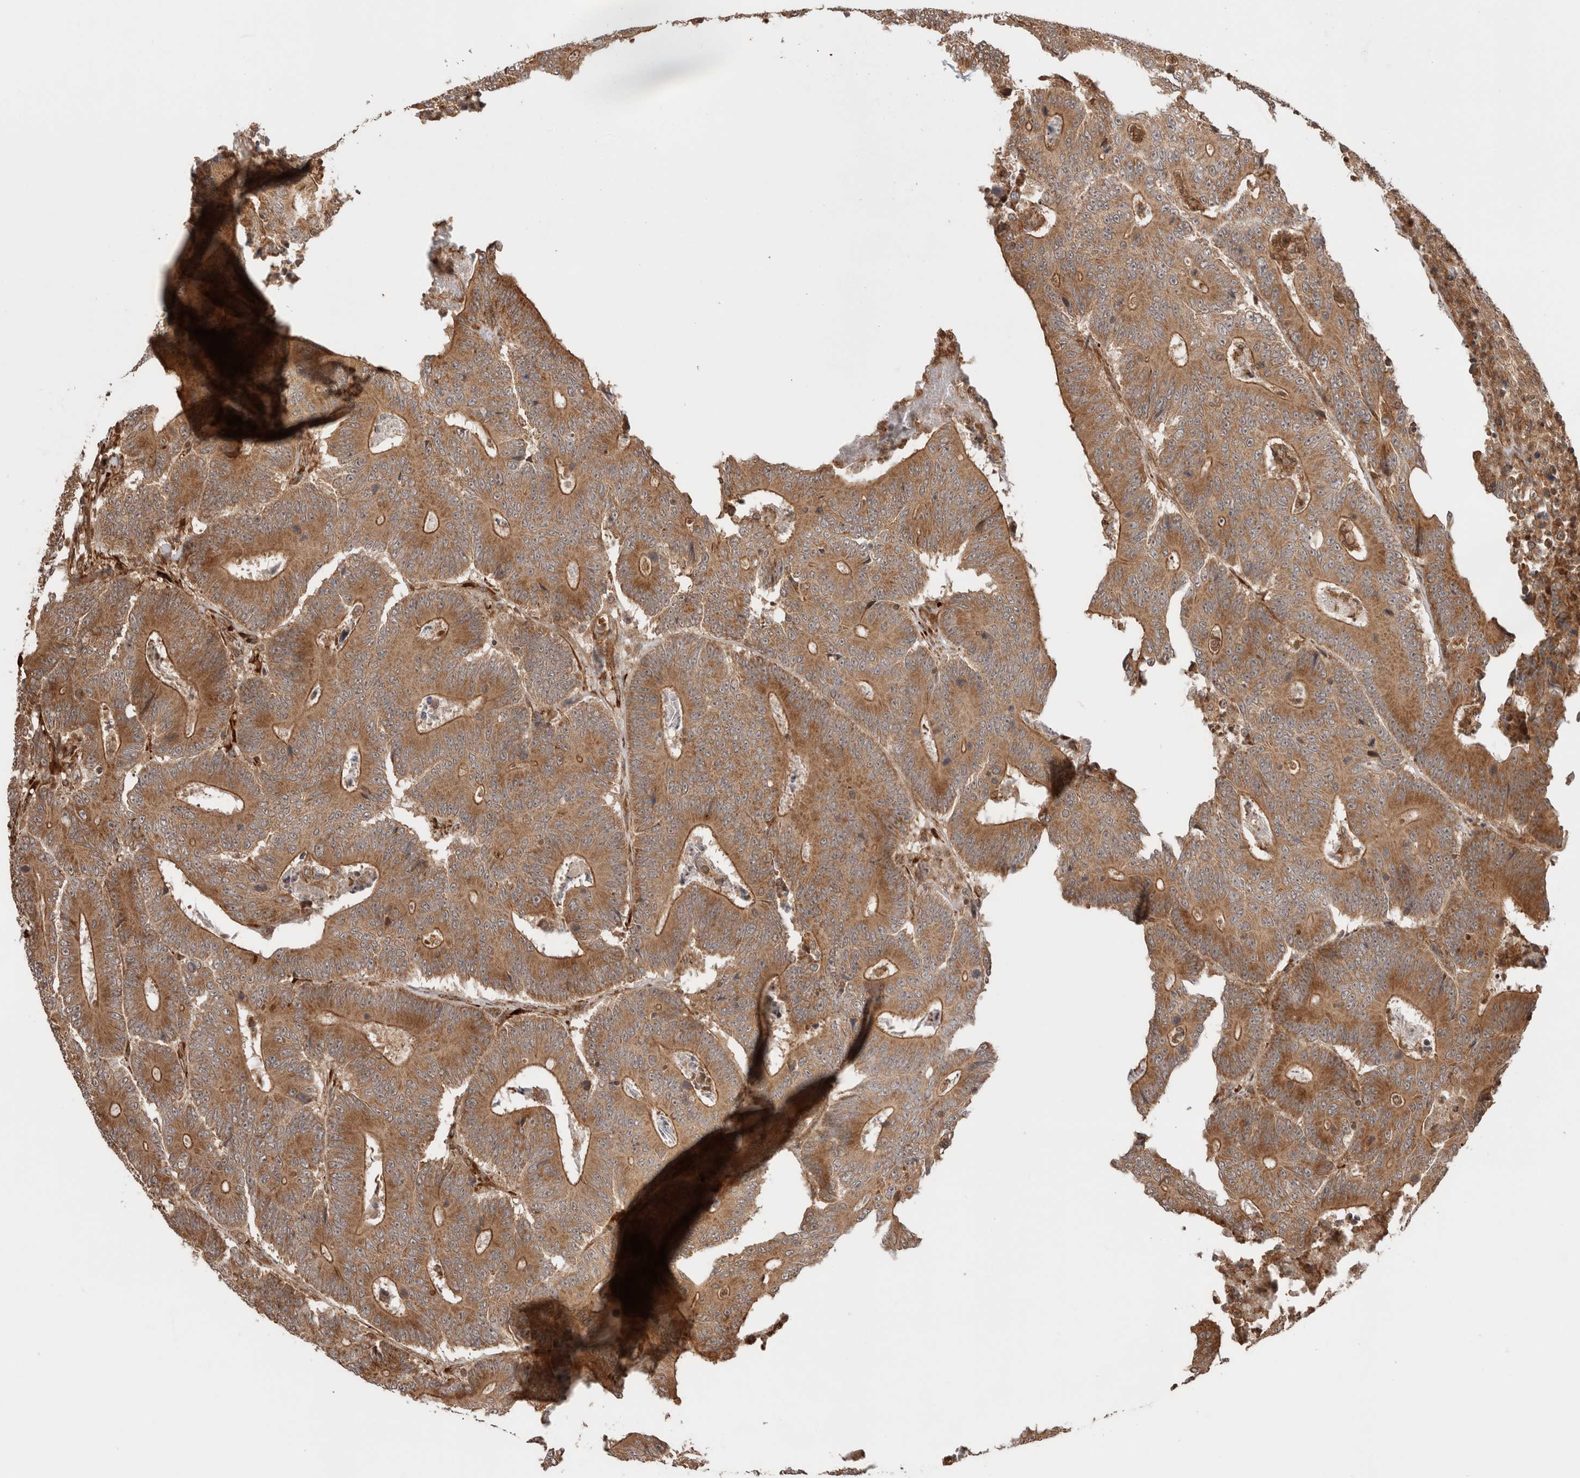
{"staining": {"intensity": "moderate", "quantity": ">75%", "location": "cytoplasmic/membranous"}, "tissue": "colorectal cancer", "cell_type": "Tumor cells", "image_type": "cancer", "snomed": [{"axis": "morphology", "description": "Adenocarcinoma, NOS"}, {"axis": "topography", "description": "Colon"}], "caption": "Colorectal cancer stained for a protein (brown) exhibits moderate cytoplasmic/membranous positive expression in approximately >75% of tumor cells.", "gene": "ZNF649", "patient": {"sex": "male", "age": 83}}